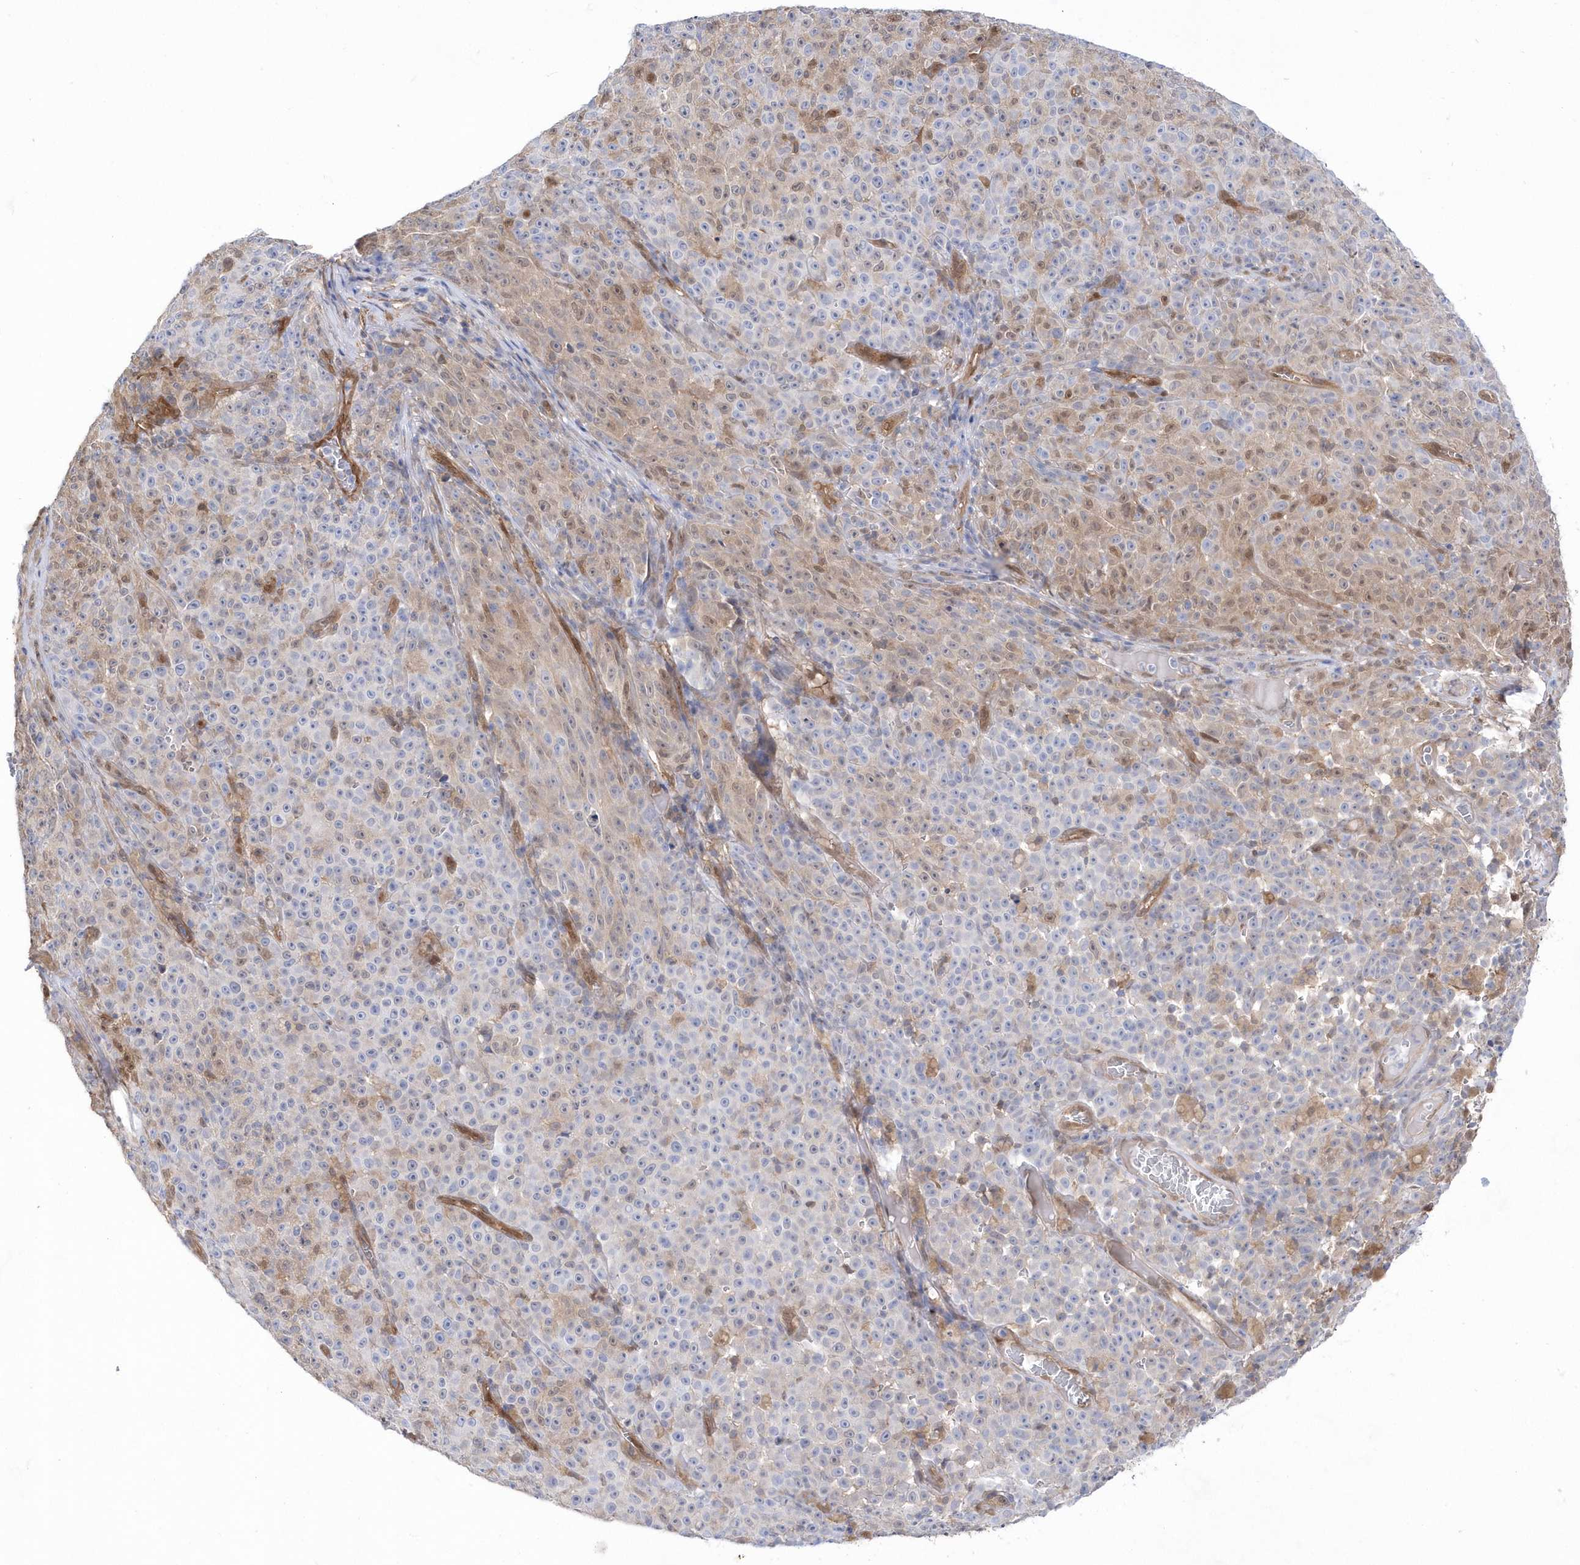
{"staining": {"intensity": "weak", "quantity": "25%-75%", "location": "cytoplasmic/membranous,nuclear"}, "tissue": "melanoma", "cell_type": "Tumor cells", "image_type": "cancer", "snomed": [{"axis": "morphology", "description": "Malignant melanoma, NOS"}, {"axis": "topography", "description": "Skin"}], "caption": "This histopathology image reveals immunohistochemistry staining of malignant melanoma, with low weak cytoplasmic/membranous and nuclear staining in approximately 25%-75% of tumor cells.", "gene": "BDH2", "patient": {"sex": "female", "age": 82}}